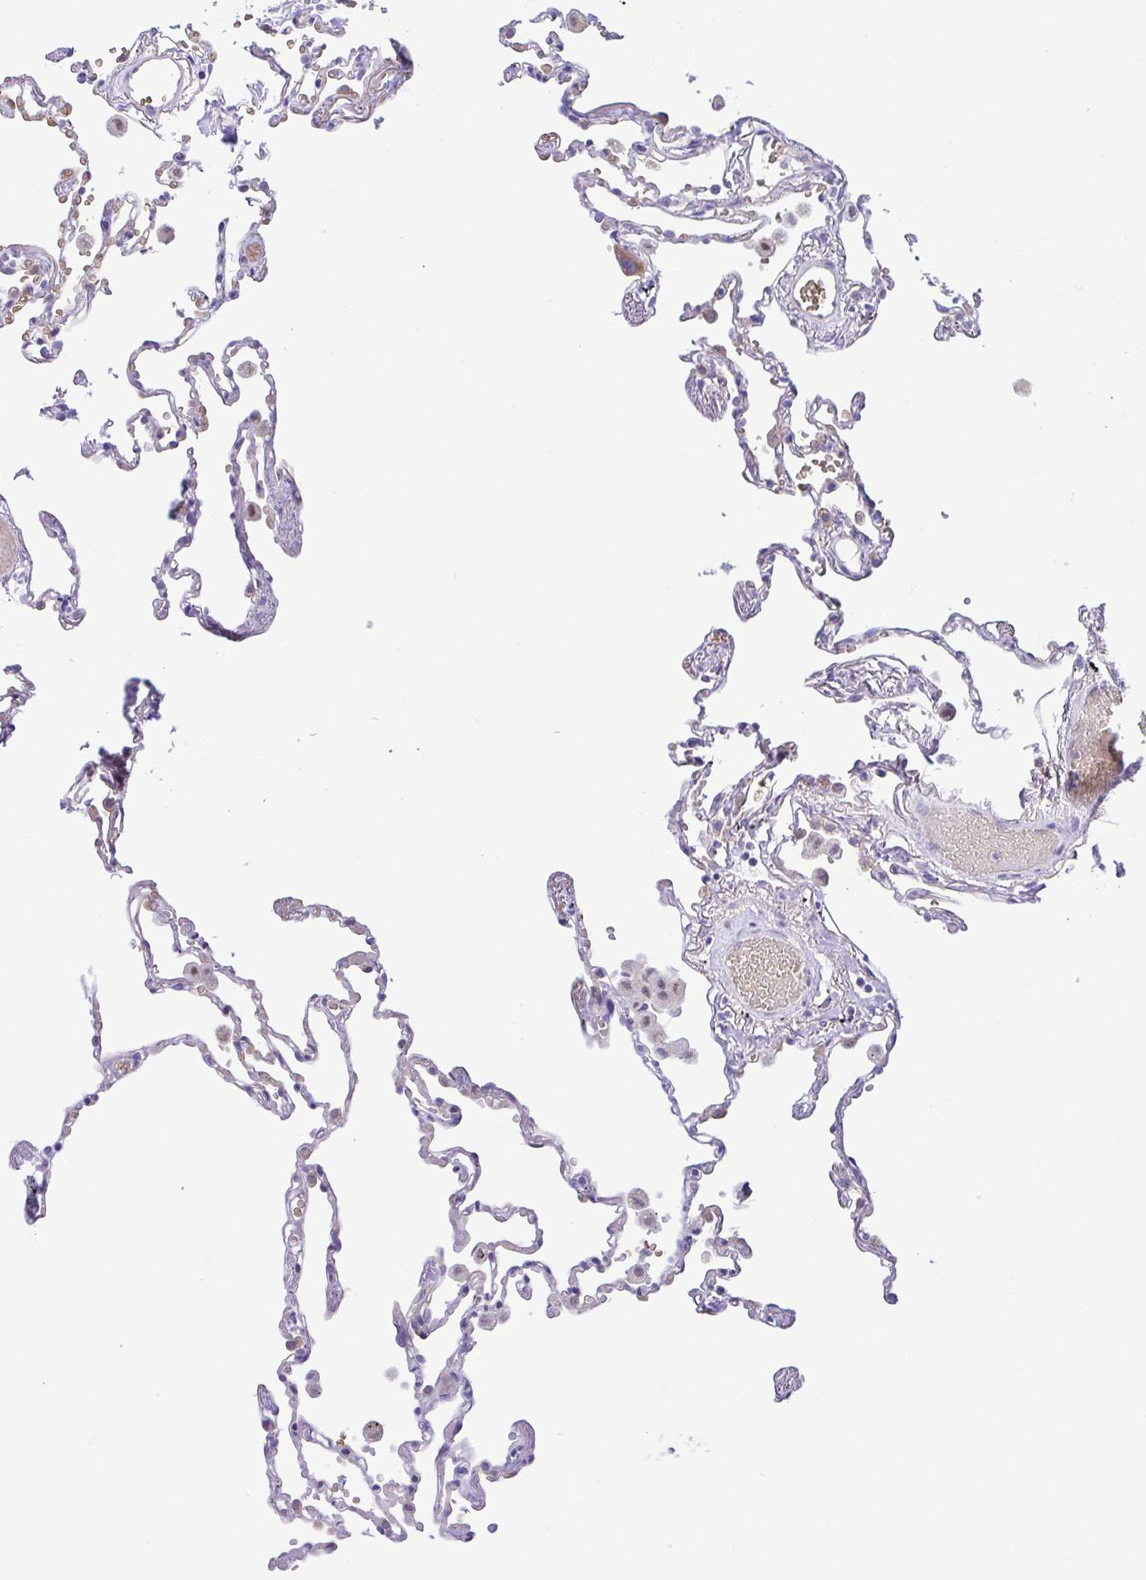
{"staining": {"intensity": "moderate", "quantity": "<25%", "location": "cytoplasmic/membranous"}, "tissue": "lung", "cell_type": "Alveolar cells", "image_type": "normal", "snomed": [{"axis": "morphology", "description": "Normal tissue, NOS"}, {"axis": "topography", "description": "Lung"}], "caption": "This micrograph demonstrates IHC staining of unremarkable lung, with low moderate cytoplasmic/membranous positivity in about <25% of alveolar cells.", "gene": "EPB42", "patient": {"sex": "female", "age": 67}}